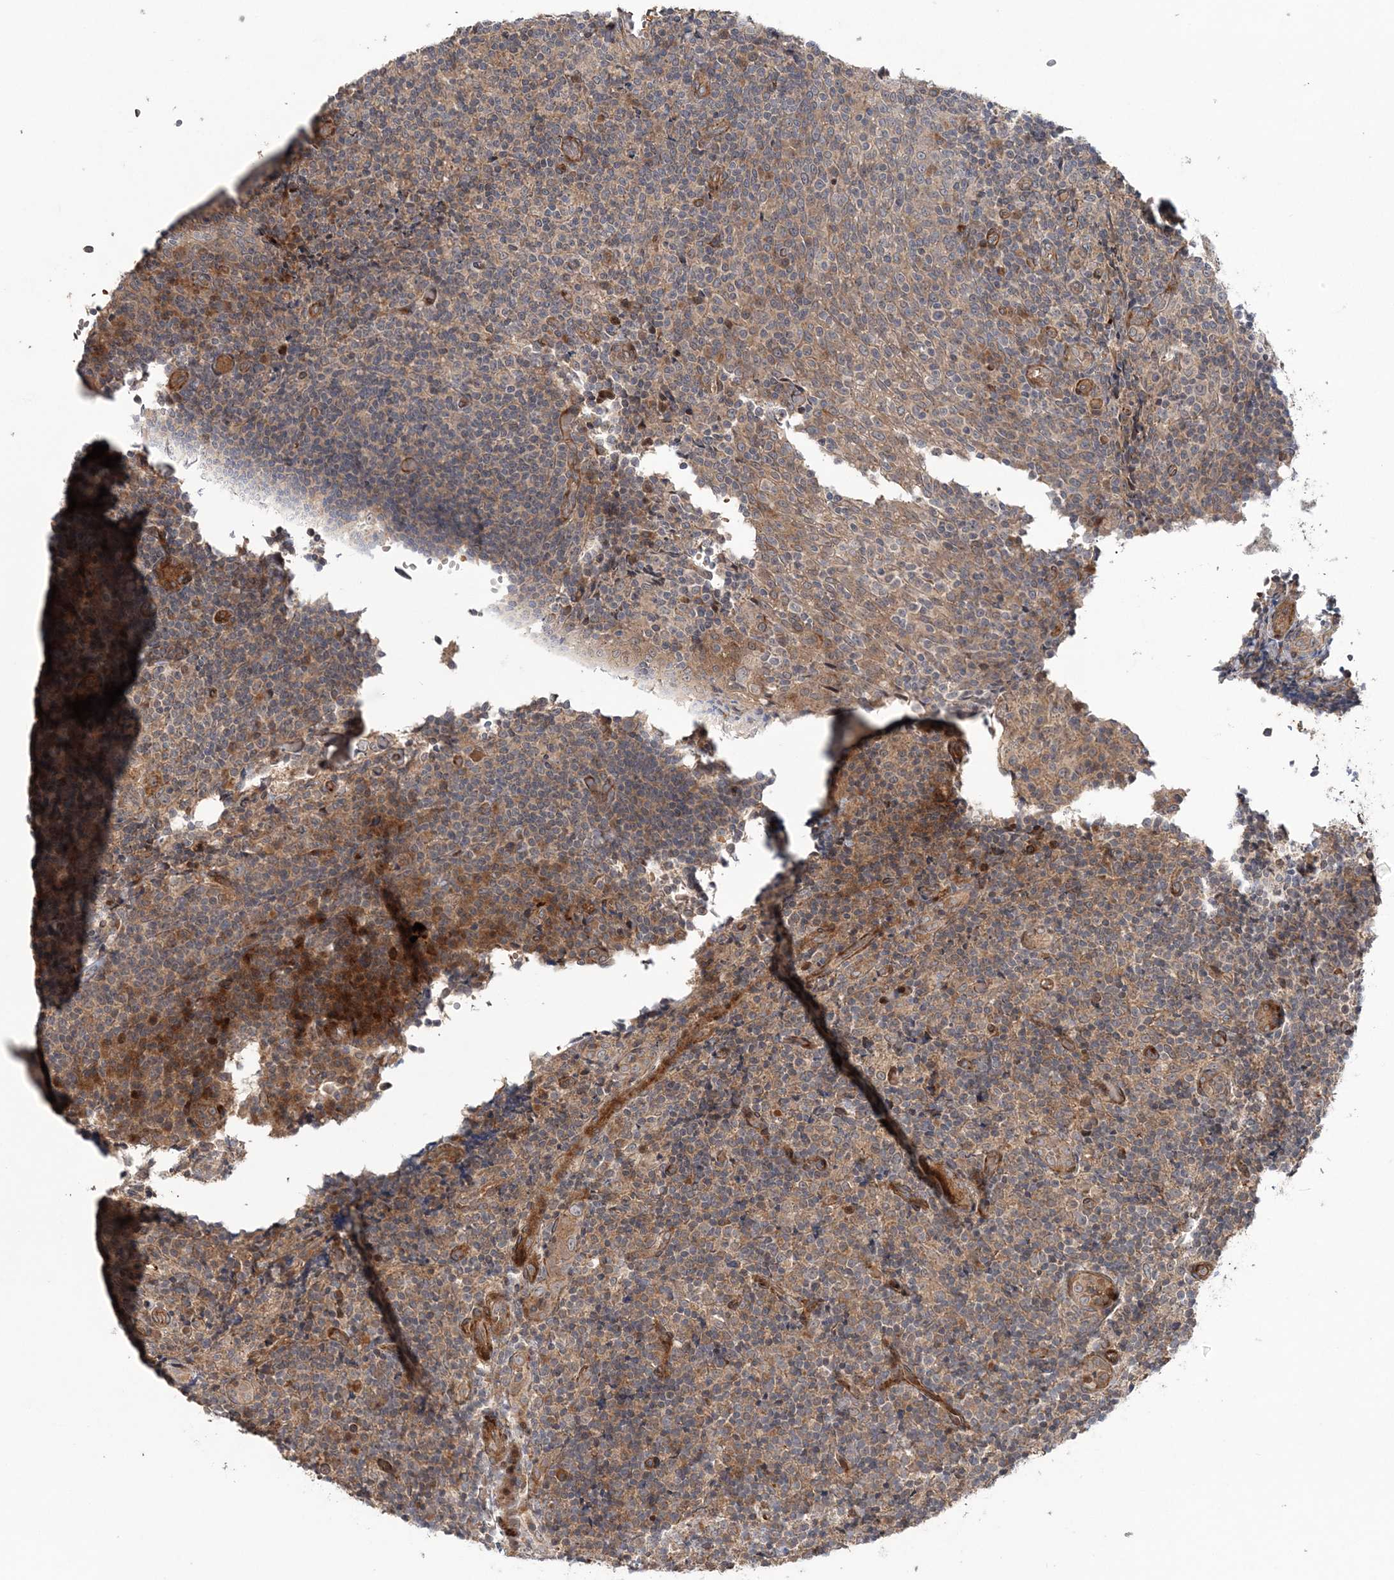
{"staining": {"intensity": "weak", "quantity": "<25%", "location": "cytoplasmic/membranous"}, "tissue": "tonsil", "cell_type": "Germinal center cells", "image_type": "normal", "snomed": [{"axis": "morphology", "description": "Normal tissue, NOS"}, {"axis": "topography", "description": "Tonsil"}], "caption": "A photomicrograph of tonsil stained for a protein displays no brown staining in germinal center cells. (Brightfield microscopy of DAB (3,3'-diaminobenzidine) IHC at high magnification).", "gene": "UBTD2", "patient": {"sex": "female", "age": 19}}